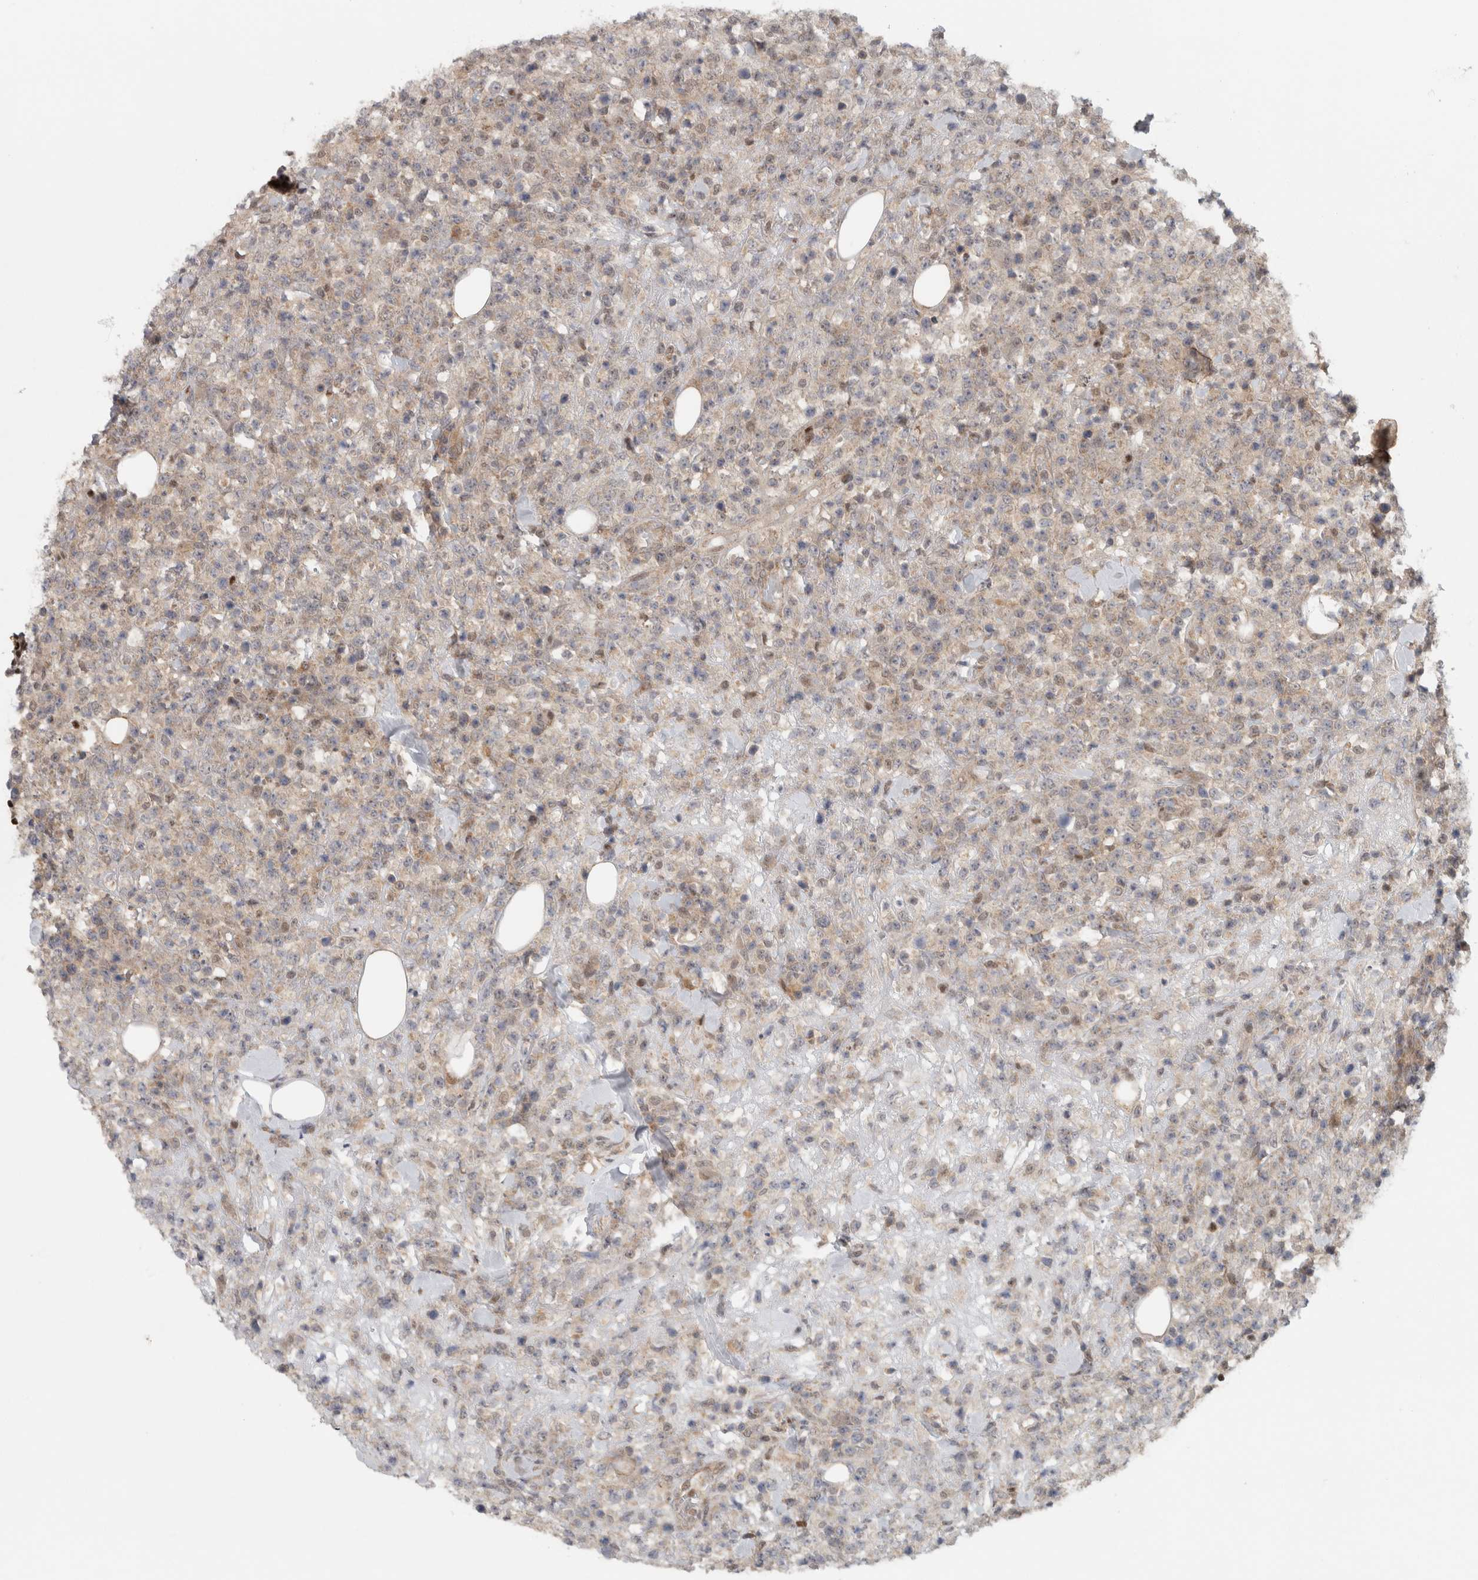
{"staining": {"intensity": "negative", "quantity": "none", "location": "none"}, "tissue": "lymphoma", "cell_type": "Tumor cells", "image_type": "cancer", "snomed": [{"axis": "morphology", "description": "Malignant lymphoma, non-Hodgkin's type, High grade"}, {"axis": "topography", "description": "Colon"}], "caption": "Lymphoma was stained to show a protein in brown. There is no significant expression in tumor cells.", "gene": "KDM8", "patient": {"sex": "female", "age": 53}}